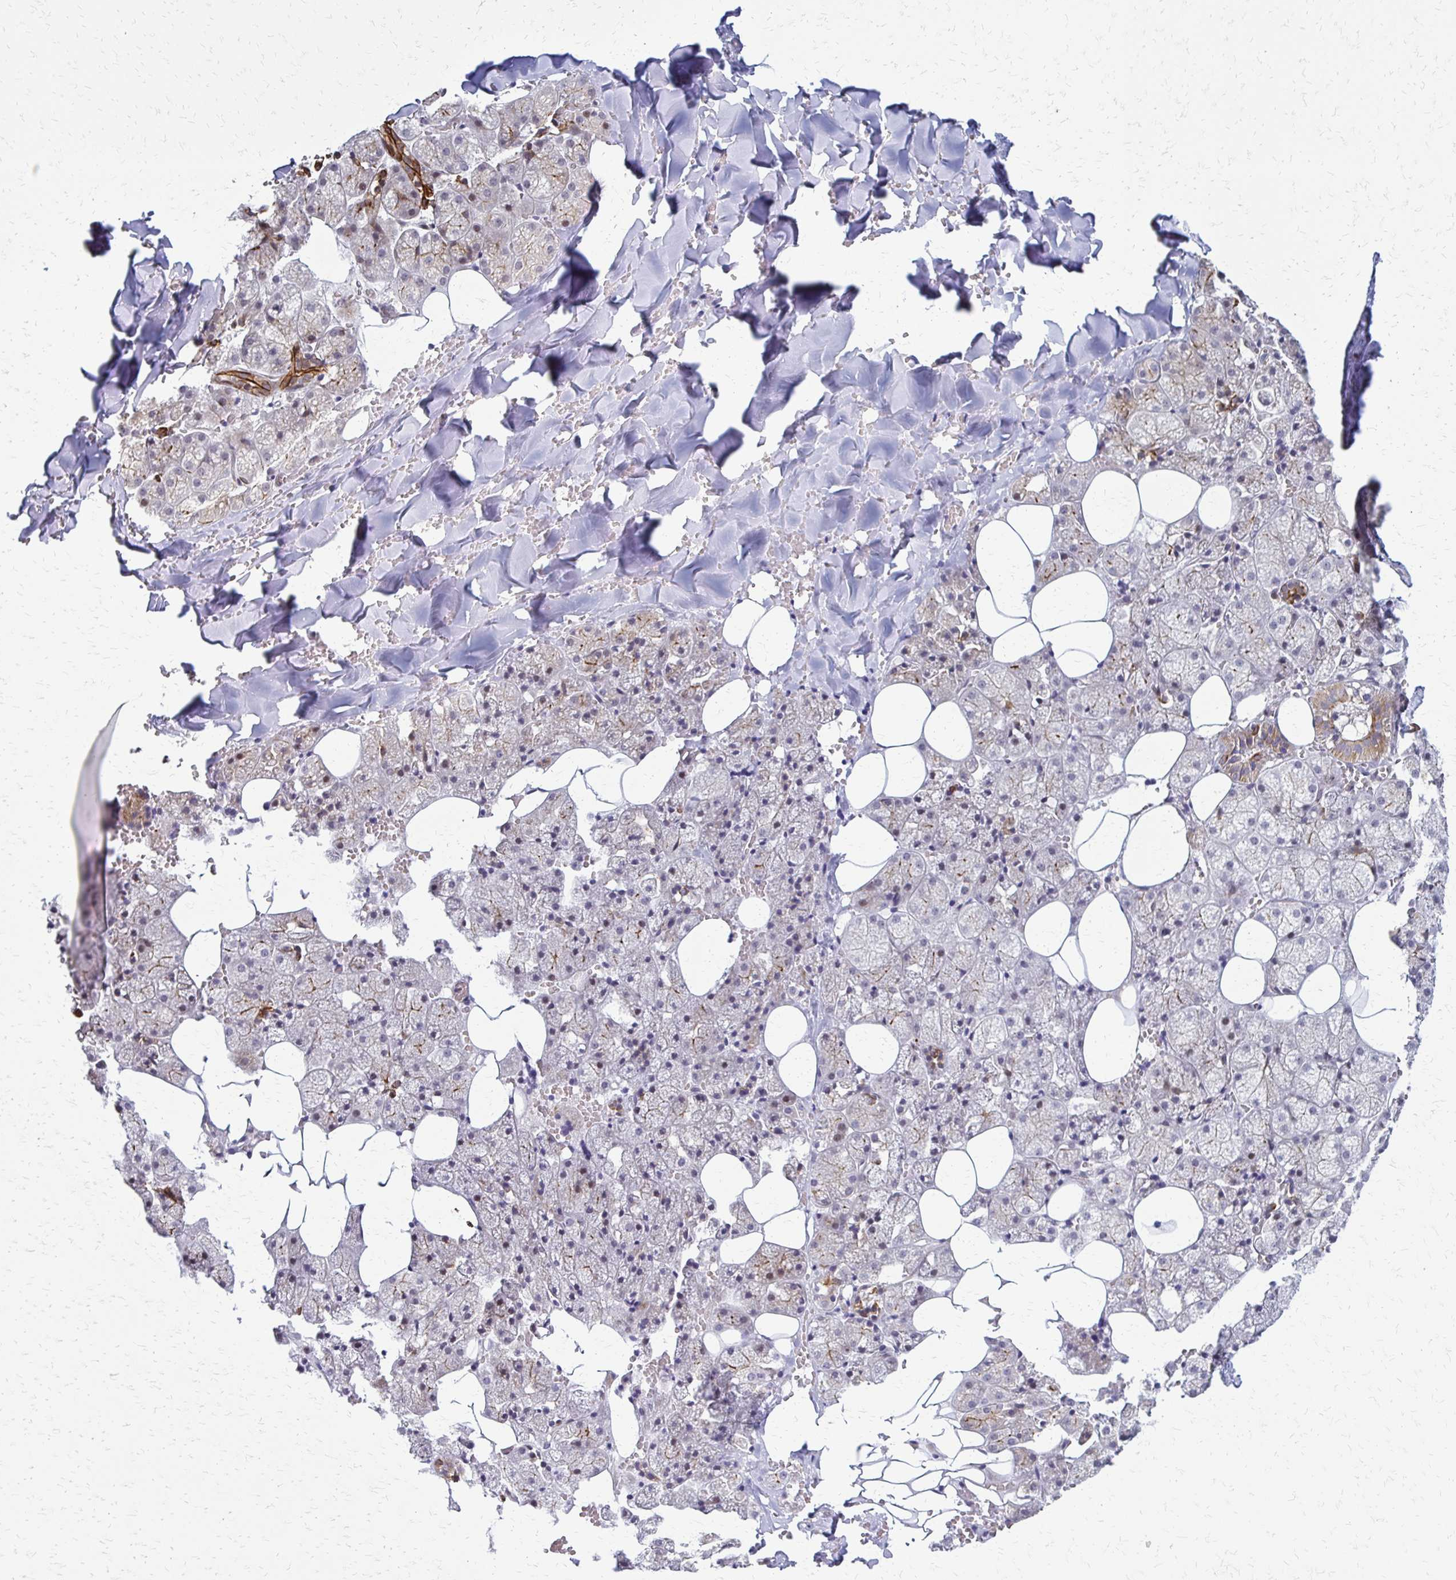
{"staining": {"intensity": "strong", "quantity": "25%-75%", "location": "cytoplasmic/membranous,nuclear"}, "tissue": "salivary gland", "cell_type": "Glandular cells", "image_type": "normal", "snomed": [{"axis": "morphology", "description": "Normal tissue, NOS"}, {"axis": "topography", "description": "Salivary gland"}, {"axis": "topography", "description": "Peripheral nerve tissue"}], "caption": "DAB immunohistochemical staining of unremarkable salivary gland displays strong cytoplasmic/membranous,nuclear protein staining in approximately 25%-75% of glandular cells. Ihc stains the protein of interest in brown and the nuclei are stained blue.", "gene": "TRIR", "patient": {"sex": "male", "age": 38}}